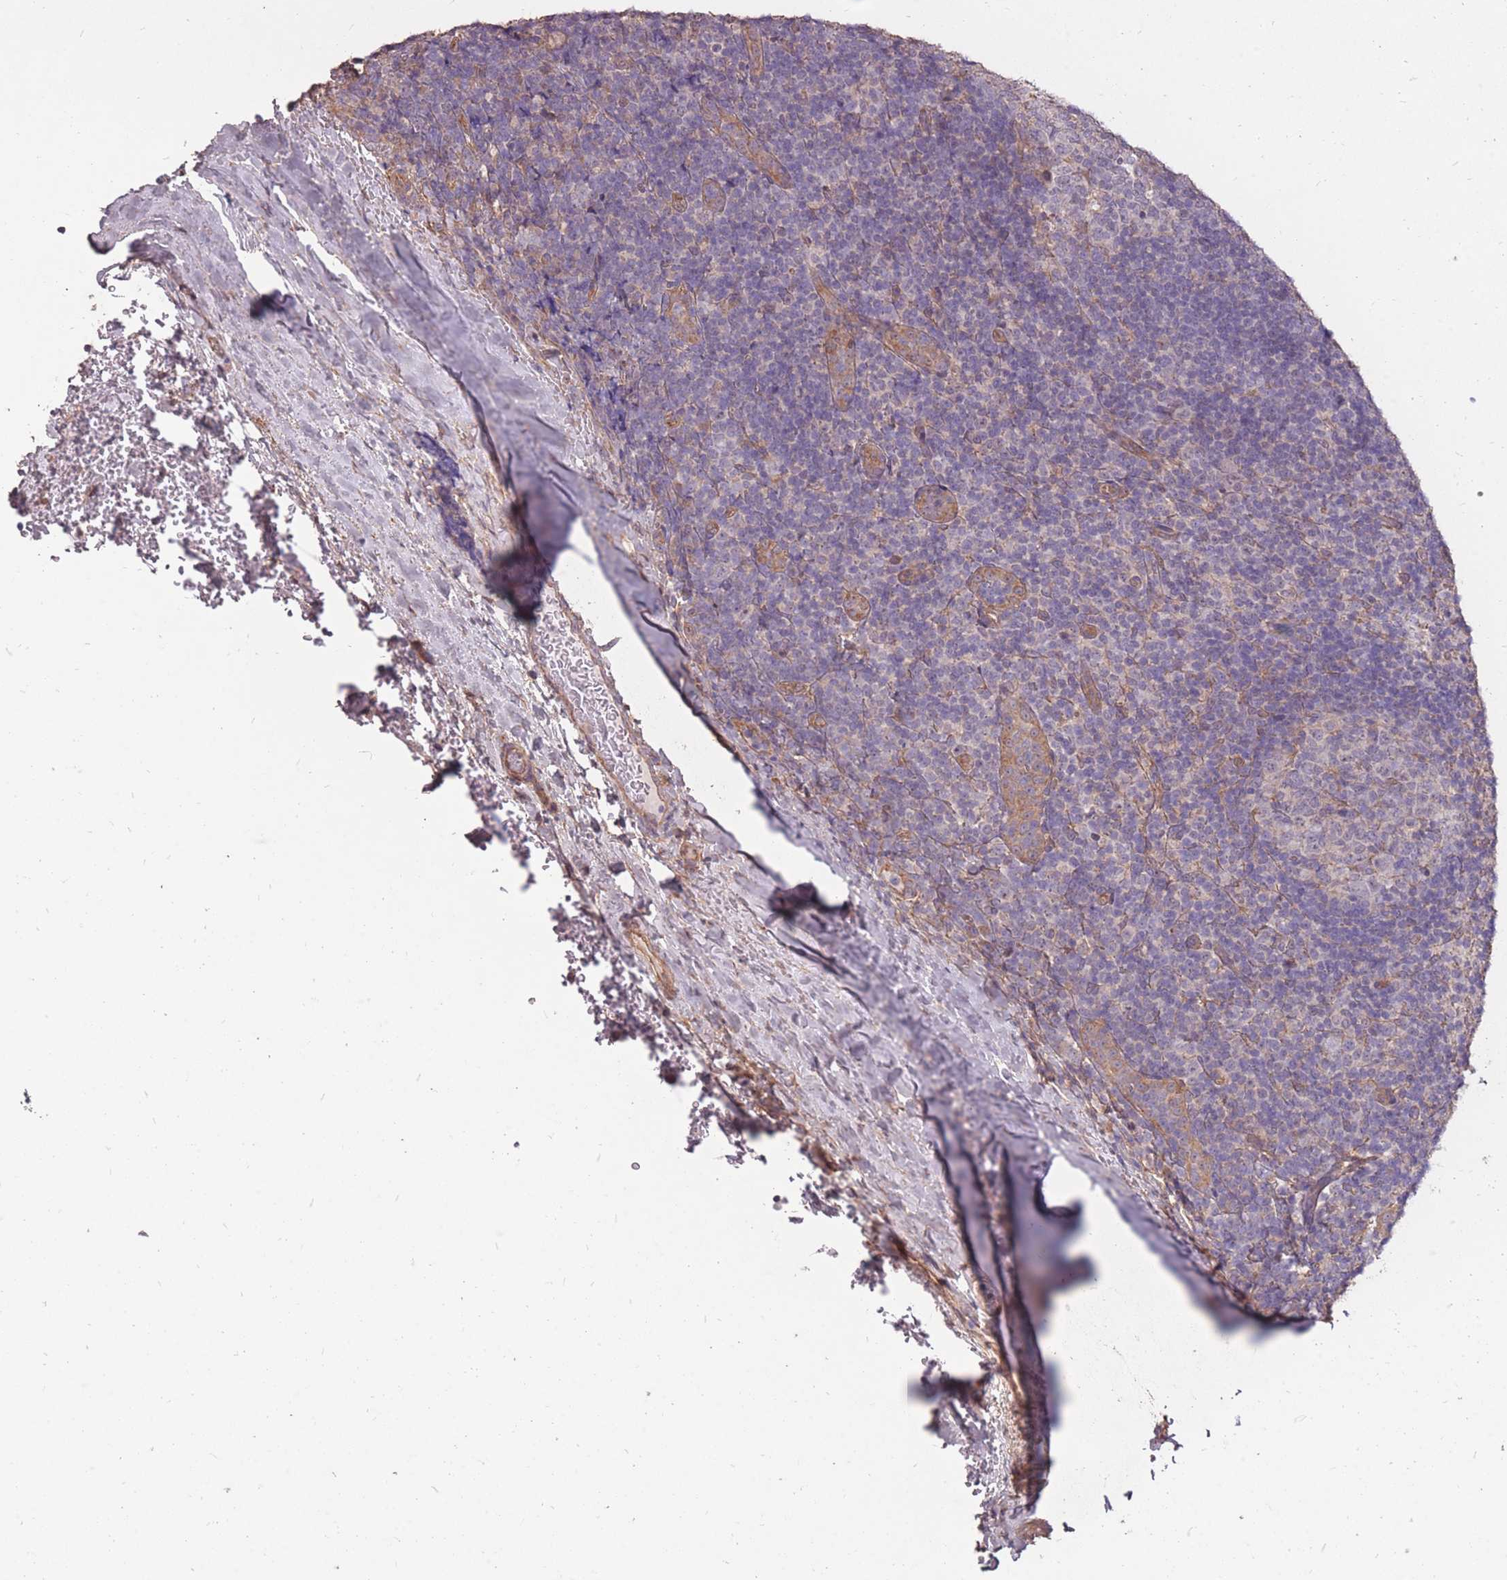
{"staining": {"intensity": "negative", "quantity": "none", "location": "none"}, "tissue": "tonsil", "cell_type": "Germinal center cells", "image_type": "normal", "snomed": [{"axis": "morphology", "description": "Normal tissue, NOS"}, {"axis": "topography", "description": "Tonsil"}], "caption": "Human tonsil stained for a protein using immunohistochemistry (IHC) reveals no staining in germinal center cells.", "gene": "DYNC1LI2", "patient": {"sex": "male", "age": 17}}